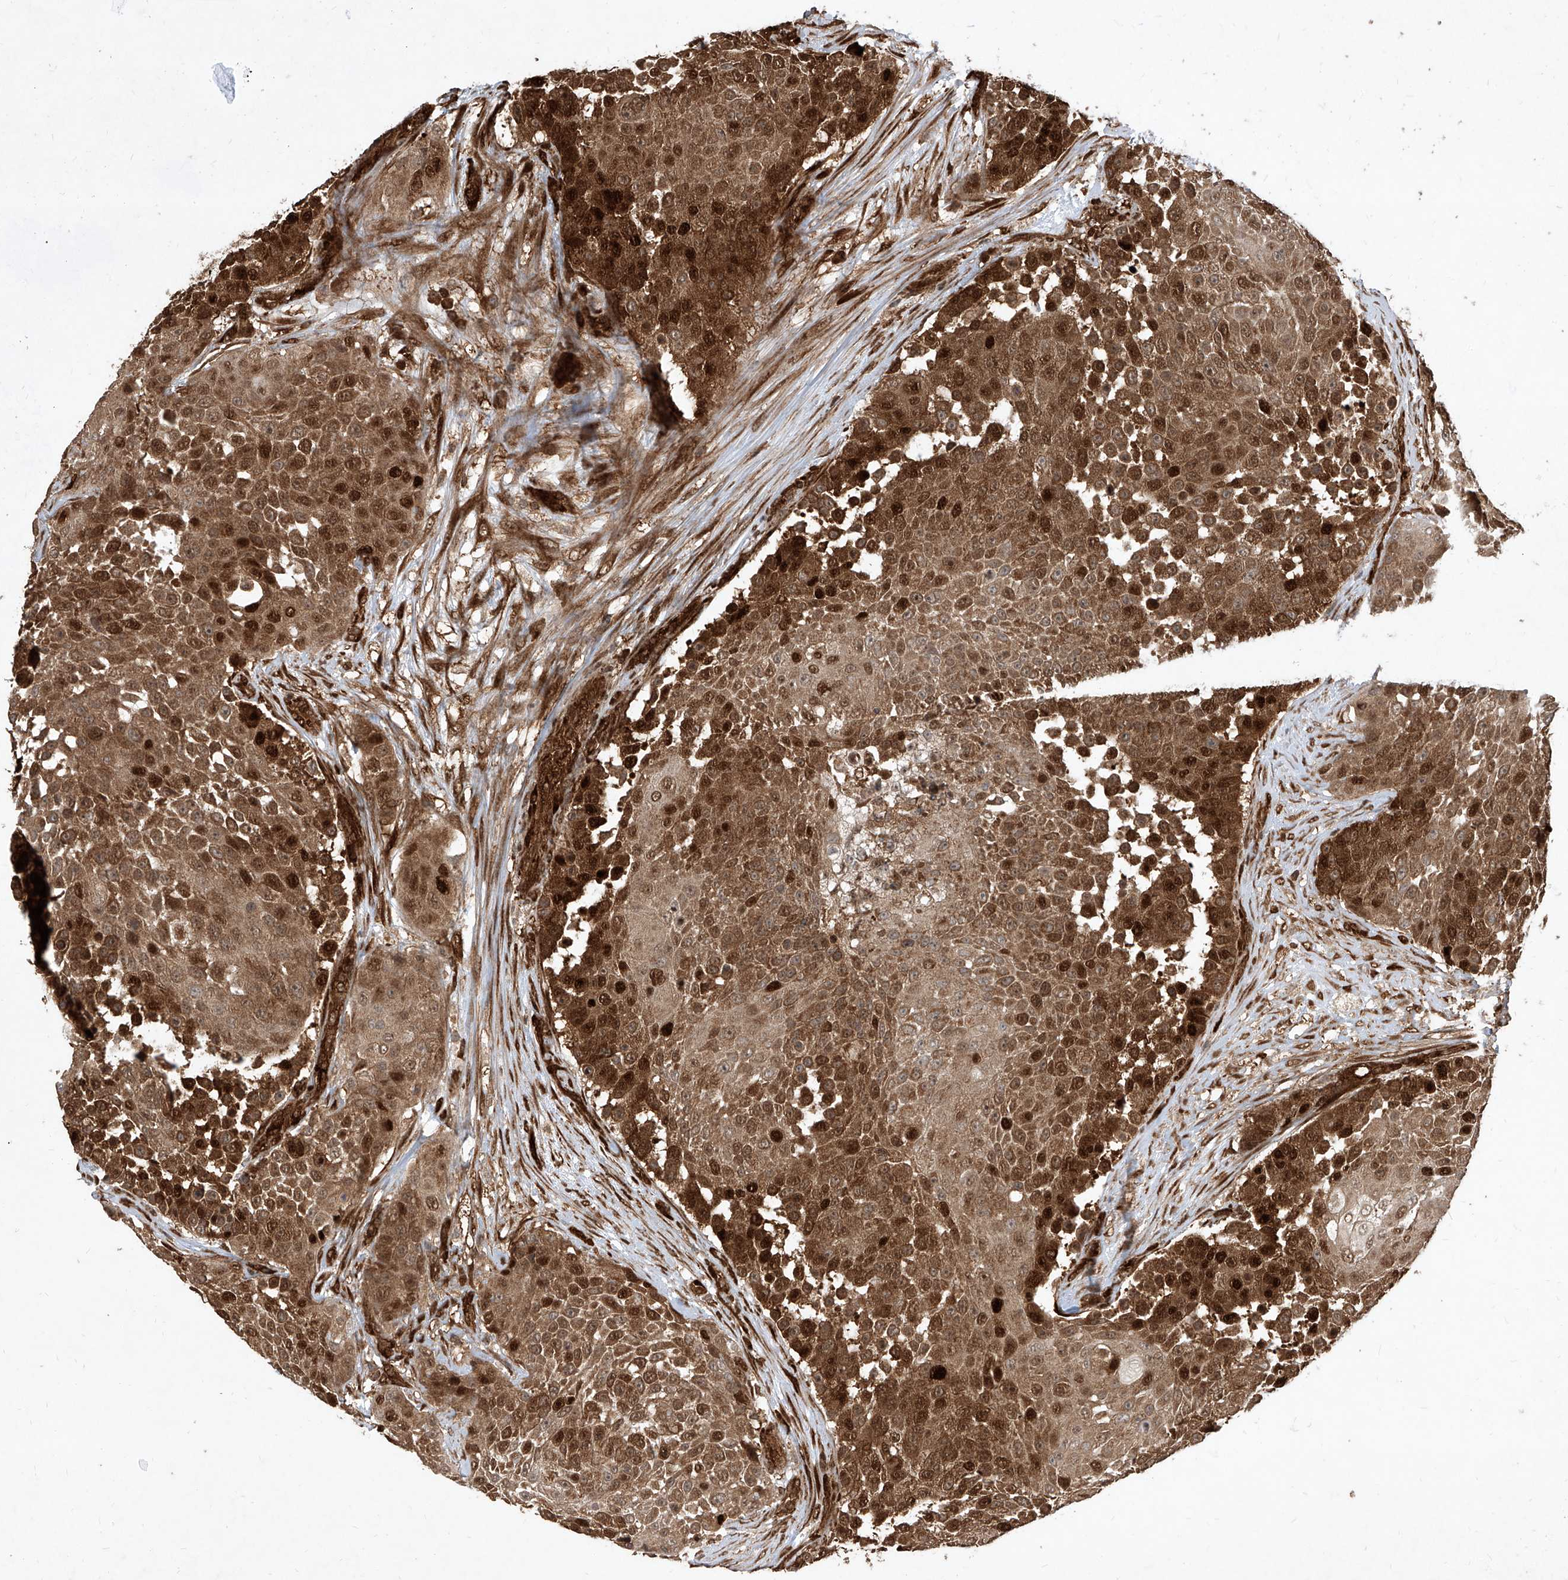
{"staining": {"intensity": "strong", "quantity": ">75%", "location": "cytoplasmic/membranous,nuclear"}, "tissue": "urothelial cancer", "cell_type": "Tumor cells", "image_type": "cancer", "snomed": [{"axis": "morphology", "description": "Urothelial carcinoma, High grade"}, {"axis": "topography", "description": "Urinary bladder"}], "caption": "Strong cytoplasmic/membranous and nuclear expression for a protein is appreciated in approximately >75% of tumor cells of urothelial cancer using IHC.", "gene": "MAGED2", "patient": {"sex": "female", "age": 63}}